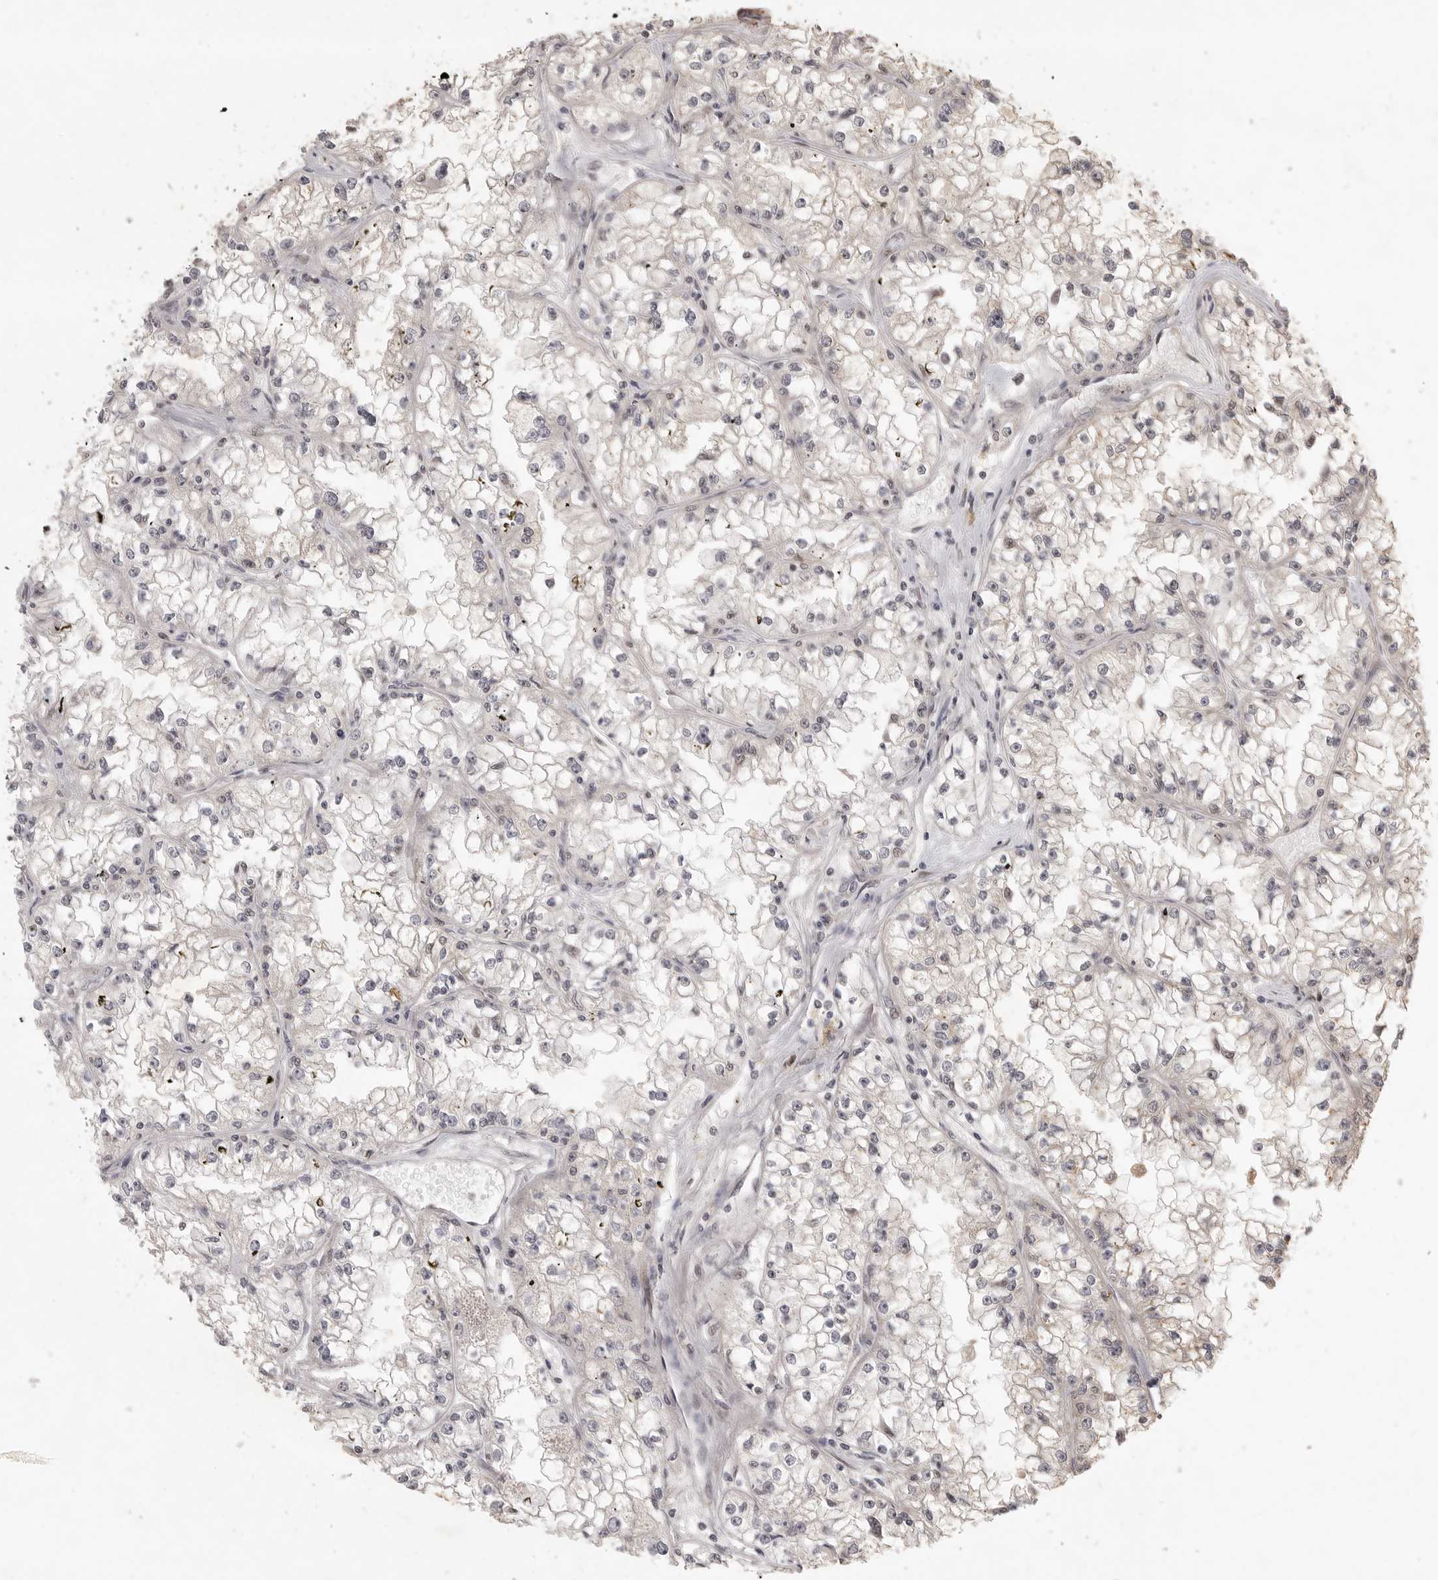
{"staining": {"intensity": "negative", "quantity": "none", "location": "none"}, "tissue": "renal cancer", "cell_type": "Tumor cells", "image_type": "cancer", "snomed": [{"axis": "morphology", "description": "Adenocarcinoma, NOS"}, {"axis": "topography", "description": "Kidney"}], "caption": "Immunohistochemistry (IHC) of human renal cancer demonstrates no positivity in tumor cells. The staining is performed using DAB (3,3'-diaminobenzidine) brown chromogen with nuclei counter-stained in using hematoxylin.", "gene": "POMP", "patient": {"sex": "male", "age": 56}}